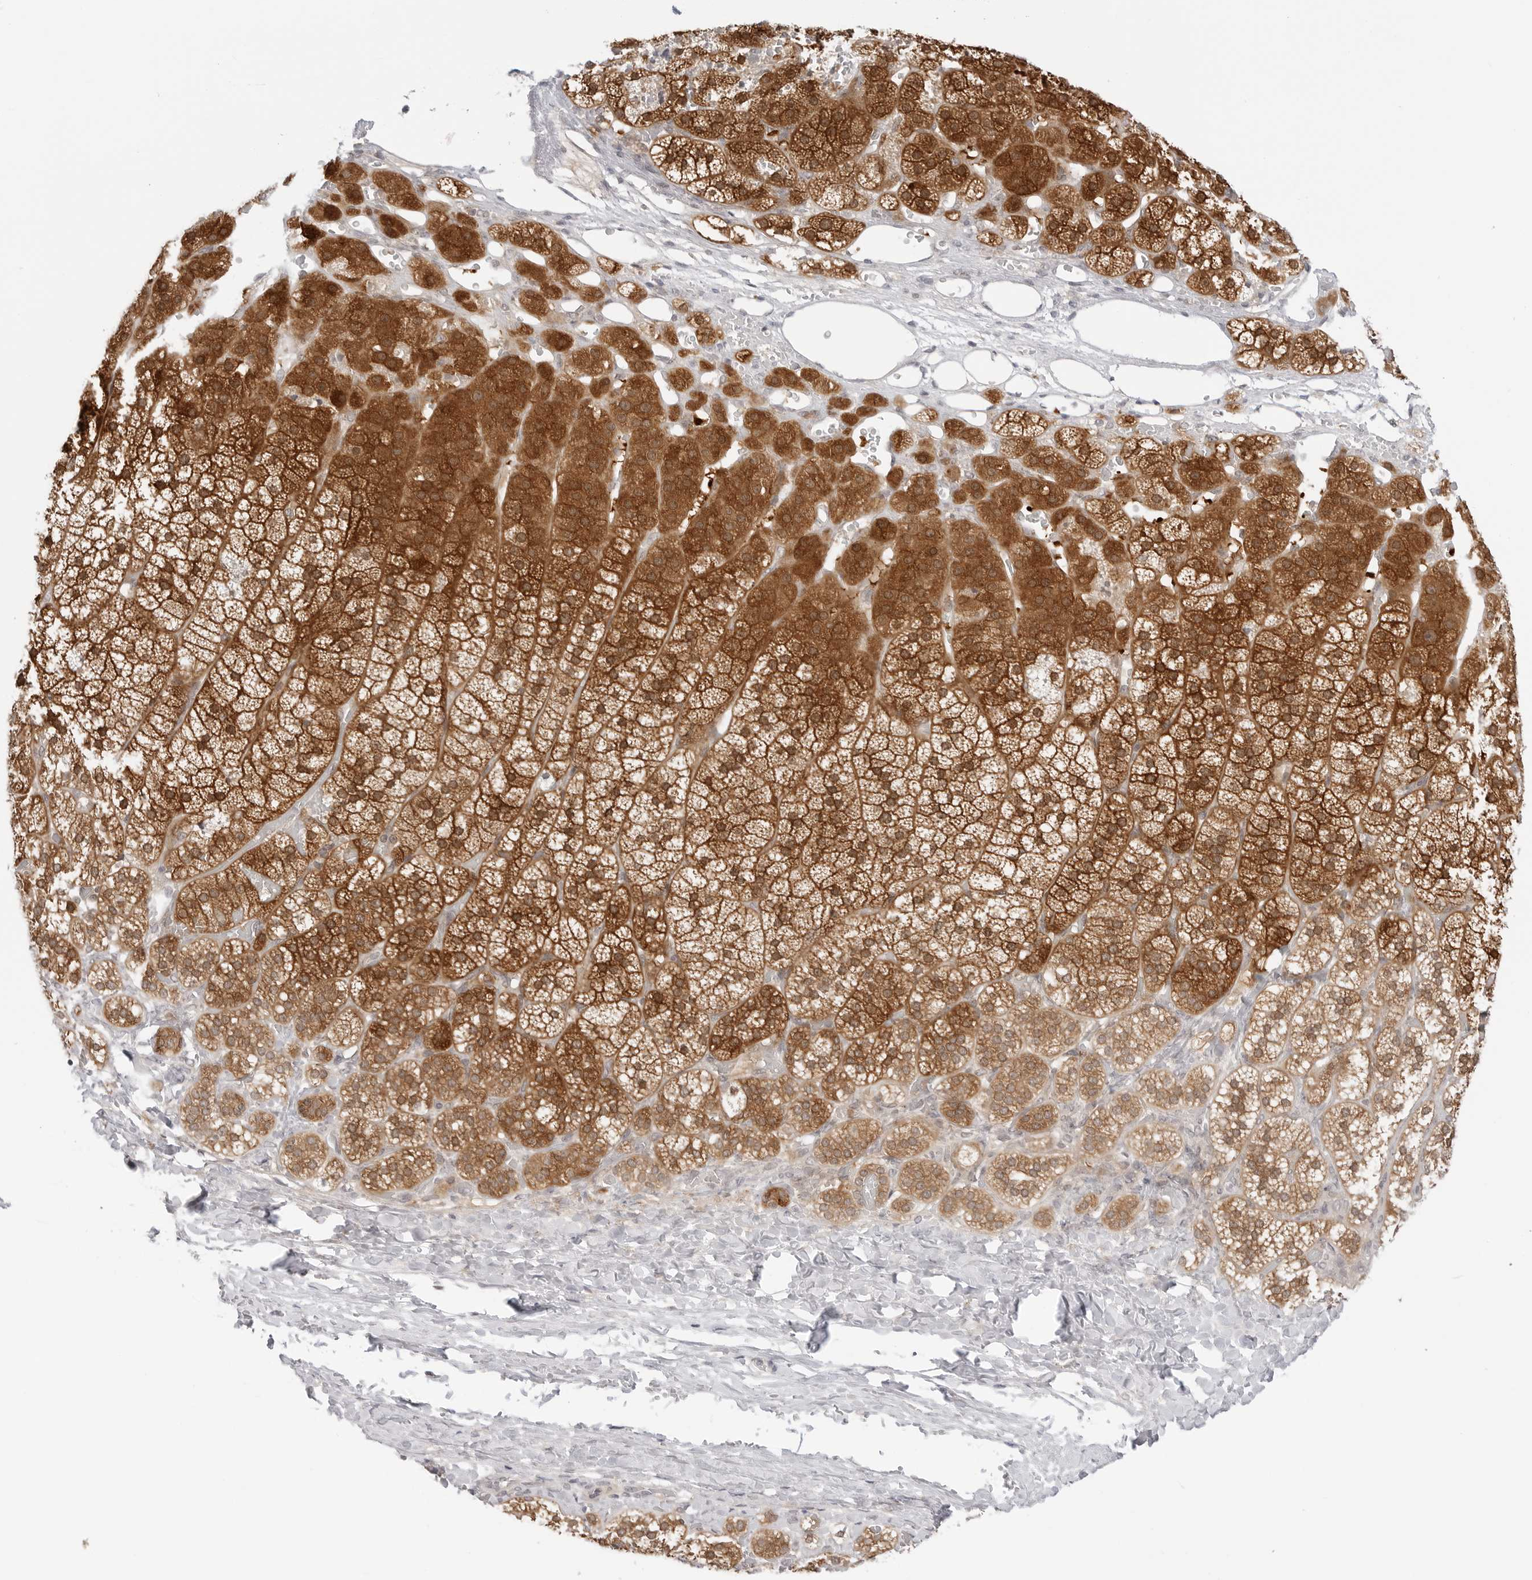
{"staining": {"intensity": "strong", "quantity": ">75%", "location": "cytoplasmic/membranous"}, "tissue": "adrenal gland", "cell_type": "Glandular cells", "image_type": "normal", "snomed": [{"axis": "morphology", "description": "Normal tissue, NOS"}, {"axis": "topography", "description": "Adrenal gland"}], "caption": "Immunohistochemical staining of normal adrenal gland exhibits high levels of strong cytoplasmic/membranous positivity in approximately >75% of glandular cells.", "gene": "NUDC", "patient": {"sex": "female", "age": 44}}